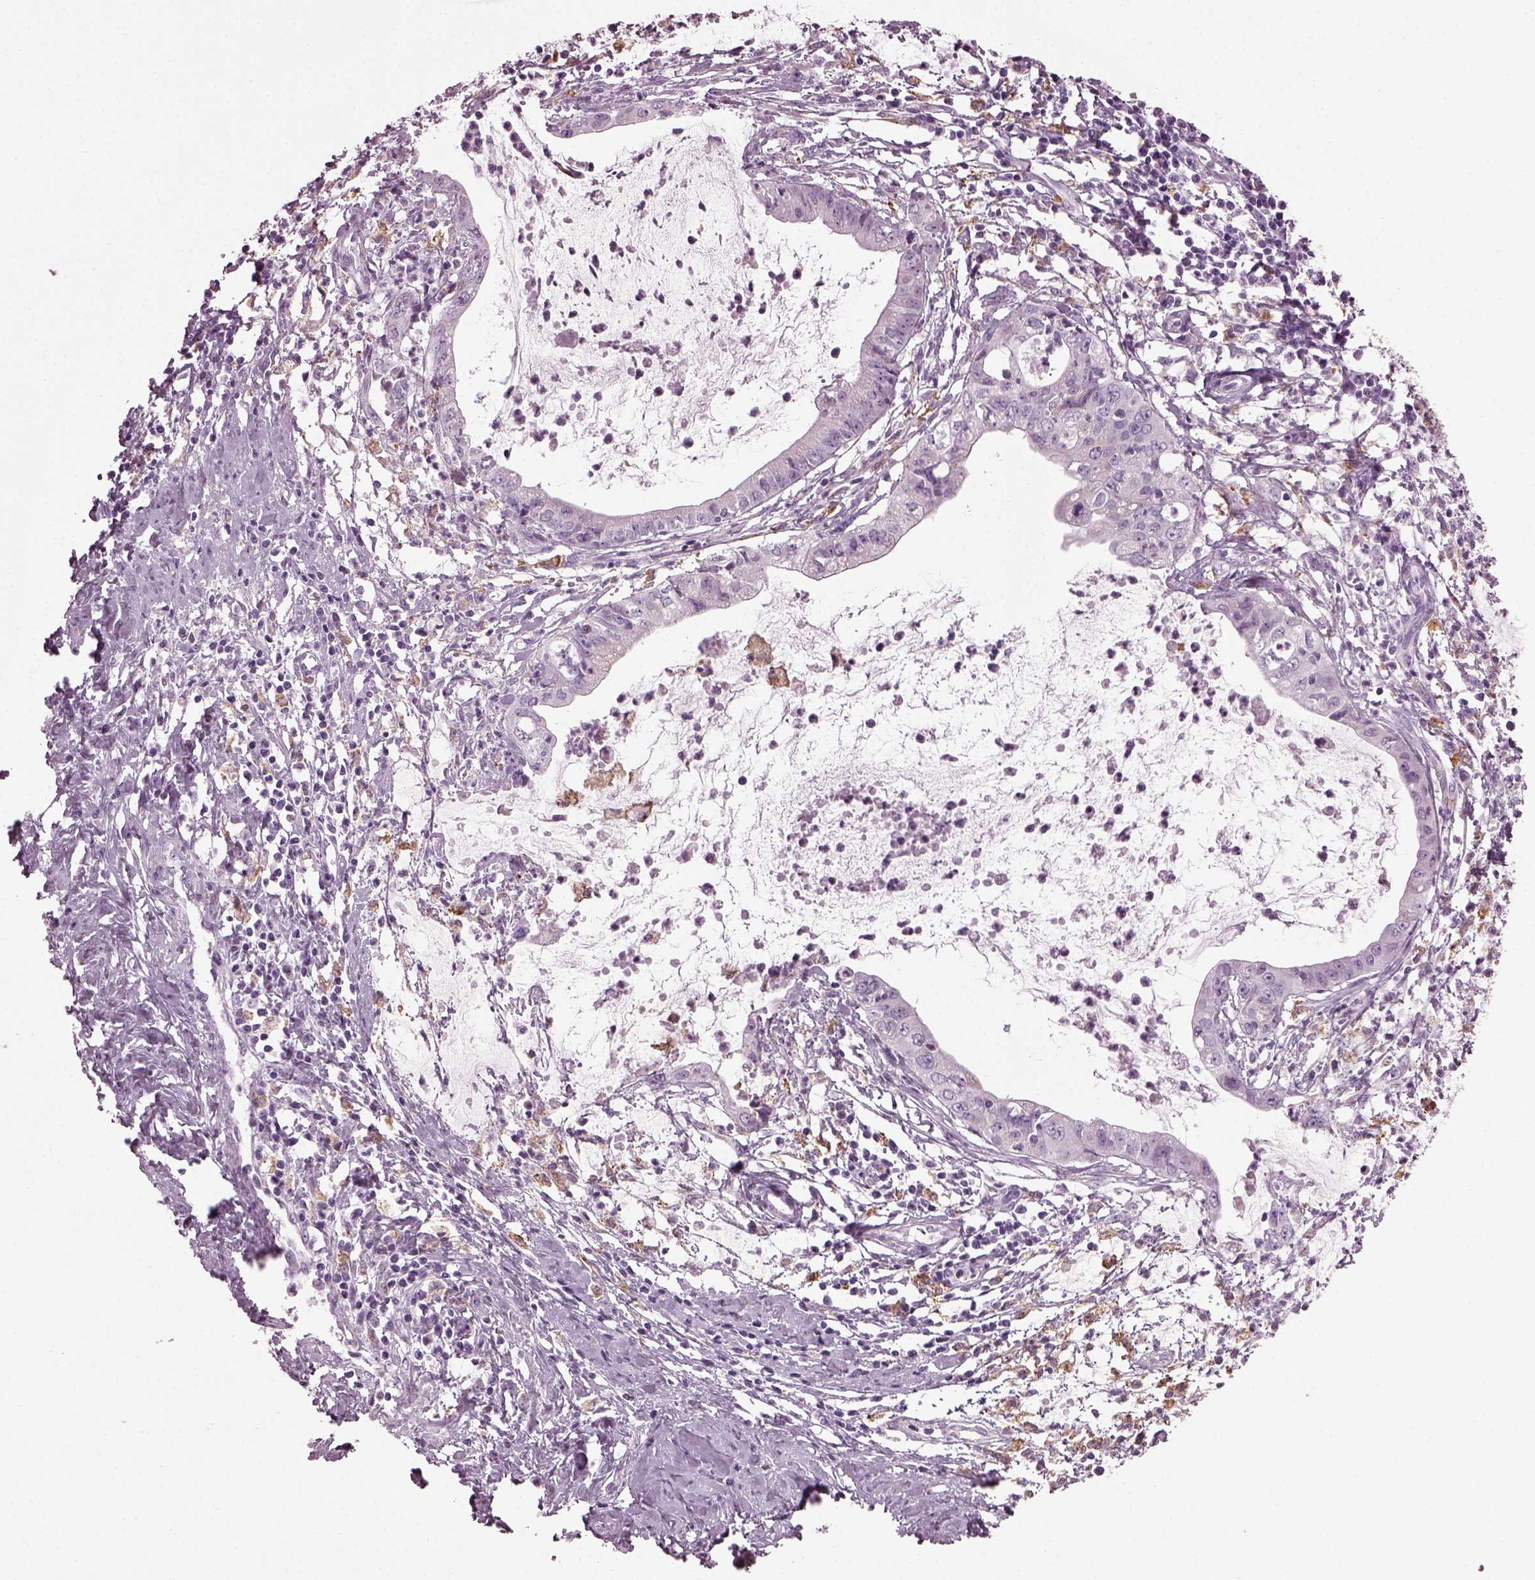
{"staining": {"intensity": "negative", "quantity": "none", "location": "none"}, "tissue": "cervical cancer", "cell_type": "Tumor cells", "image_type": "cancer", "snomed": [{"axis": "morphology", "description": "Normal tissue, NOS"}, {"axis": "morphology", "description": "Adenocarcinoma, NOS"}, {"axis": "topography", "description": "Cervix"}], "caption": "This is an immunohistochemistry histopathology image of cervical cancer. There is no expression in tumor cells.", "gene": "TMEM231", "patient": {"sex": "female", "age": 38}}